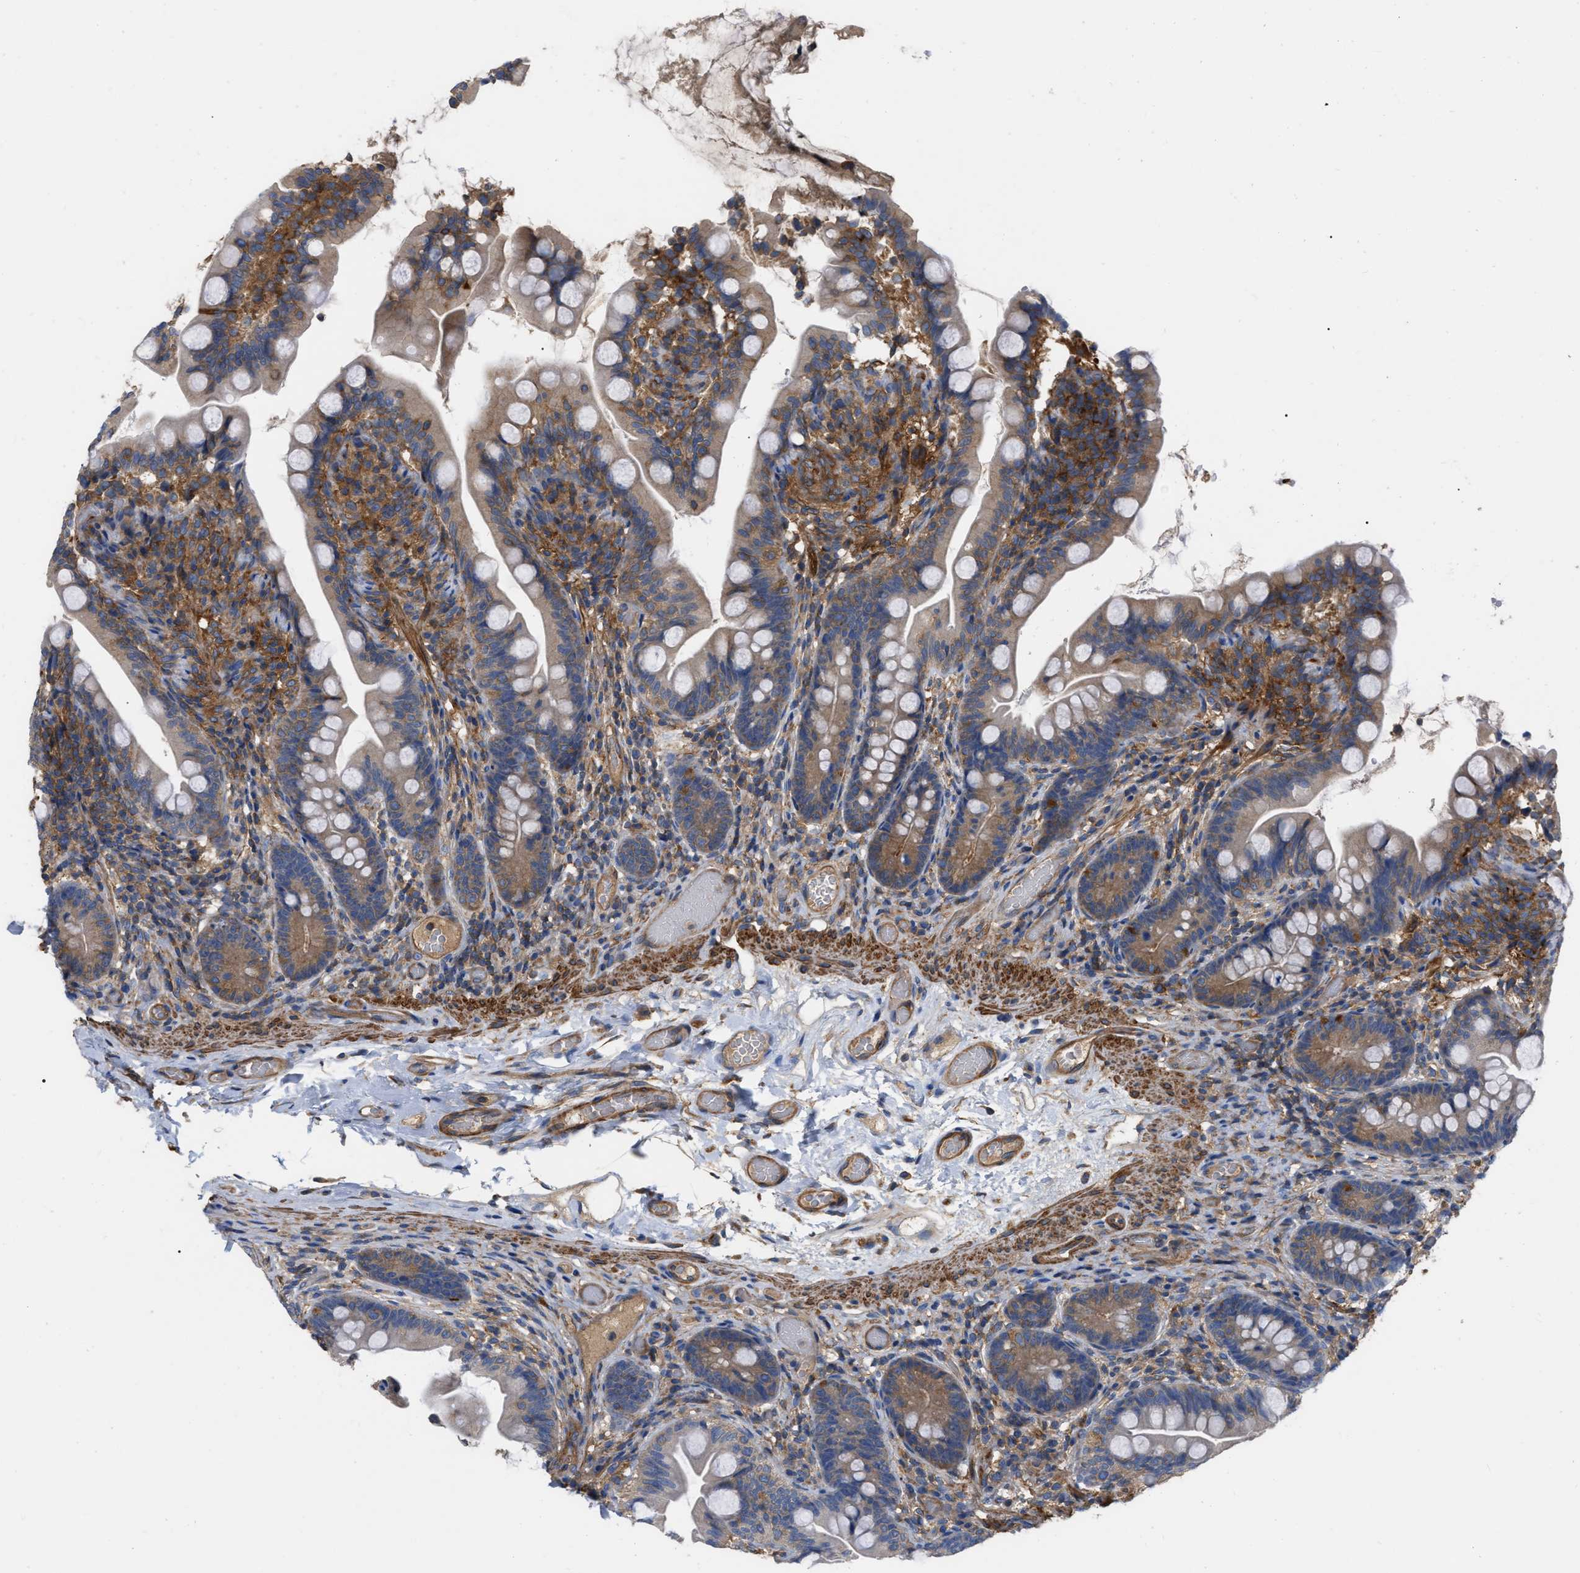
{"staining": {"intensity": "moderate", "quantity": ">75%", "location": "cytoplasmic/membranous"}, "tissue": "small intestine", "cell_type": "Glandular cells", "image_type": "normal", "snomed": [{"axis": "morphology", "description": "Normal tissue, NOS"}, {"axis": "topography", "description": "Small intestine"}], "caption": "Glandular cells display moderate cytoplasmic/membranous staining in approximately >75% of cells in benign small intestine. The protein of interest is stained brown, and the nuclei are stained in blue (DAB IHC with brightfield microscopy, high magnification).", "gene": "RABEP1", "patient": {"sex": "female", "age": 56}}